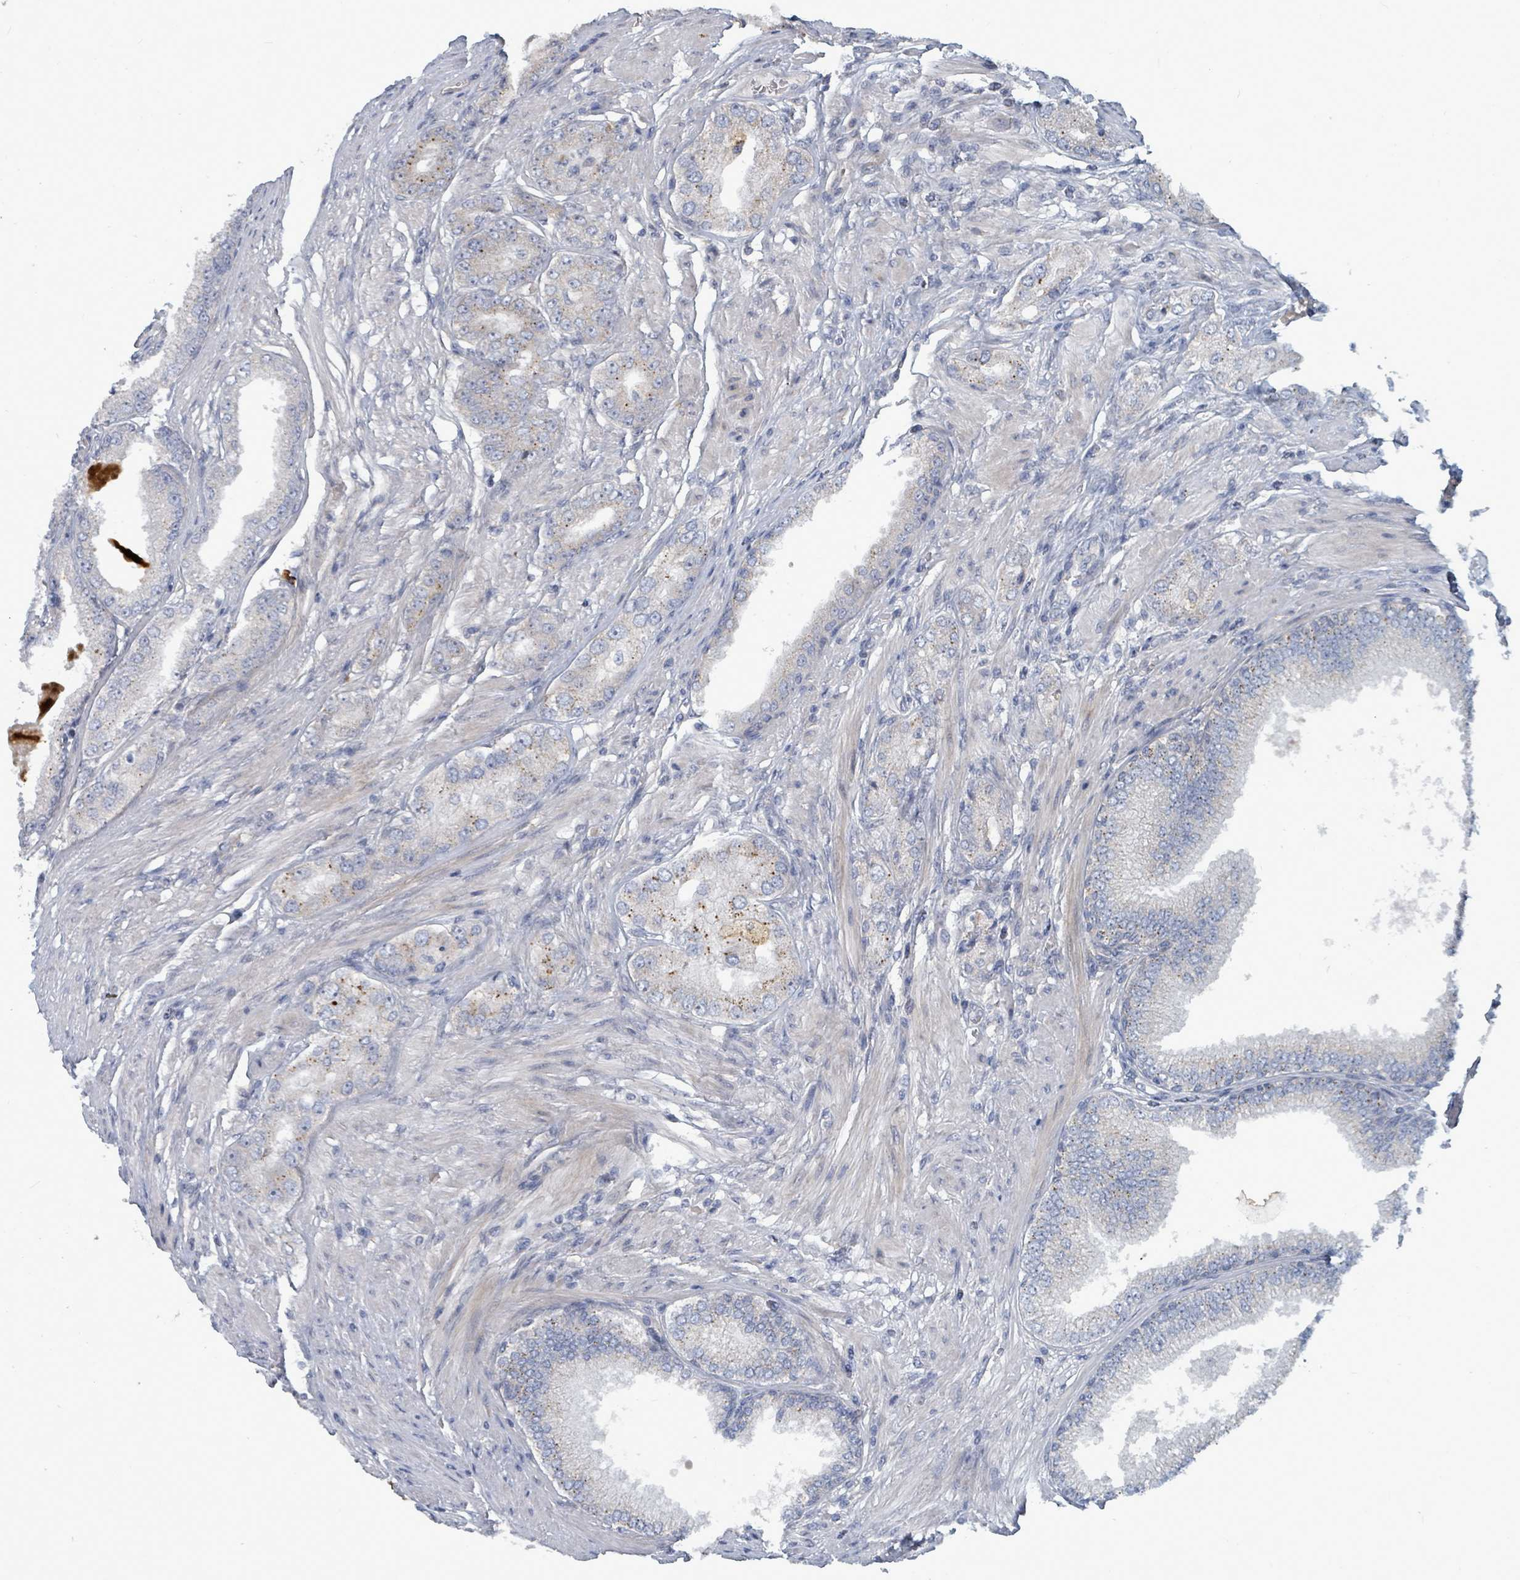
{"staining": {"intensity": "negative", "quantity": "none", "location": "none"}, "tissue": "prostate cancer", "cell_type": "Tumor cells", "image_type": "cancer", "snomed": [{"axis": "morphology", "description": "Adenocarcinoma, High grade"}, {"axis": "topography", "description": "Prostate"}], "caption": "DAB immunohistochemical staining of adenocarcinoma (high-grade) (prostate) displays no significant expression in tumor cells. Nuclei are stained in blue.", "gene": "TRDMT1", "patient": {"sex": "male", "age": 71}}